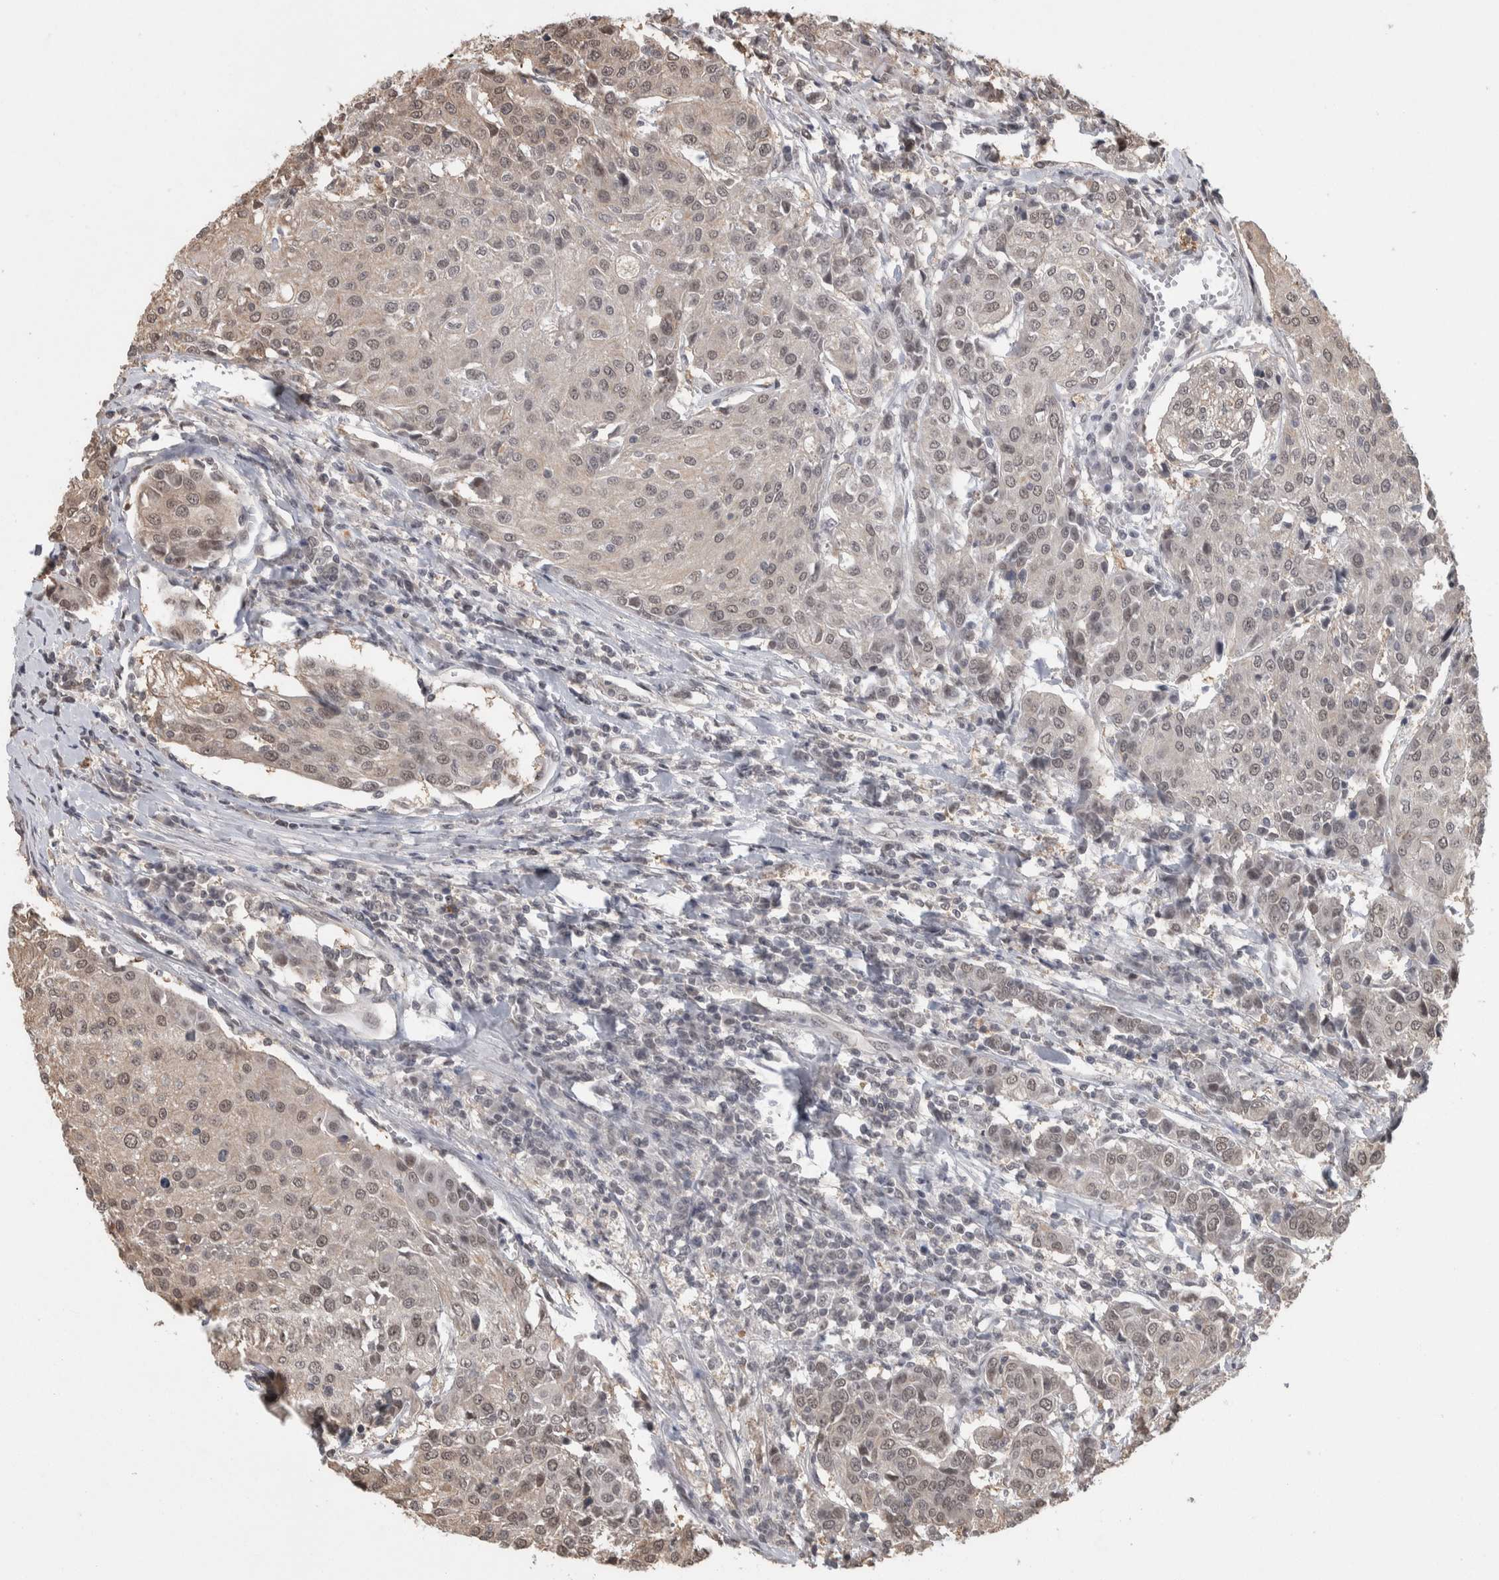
{"staining": {"intensity": "weak", "quantity": ">75%", "location": "cytoplasmic/membranous,nuclear"}, "tissue": "urothelial cancer", "cell_type": "Tumor cells", "image_type": "cancer", "snomed": [{"axis": "morphology", "description": "Urothelial carcinoma, High grade"}, {"axis": "topography", "description": "Urinary bladder"}], "caption": "The immunohistochemical stain highlights weak cytoplasmic/membranous and nuclear staining in tumor cells of urothelial carcinoma (high-grade) tissue.", "gene": "ZNF592", "patient": {"sex": "female", "age": 85}}